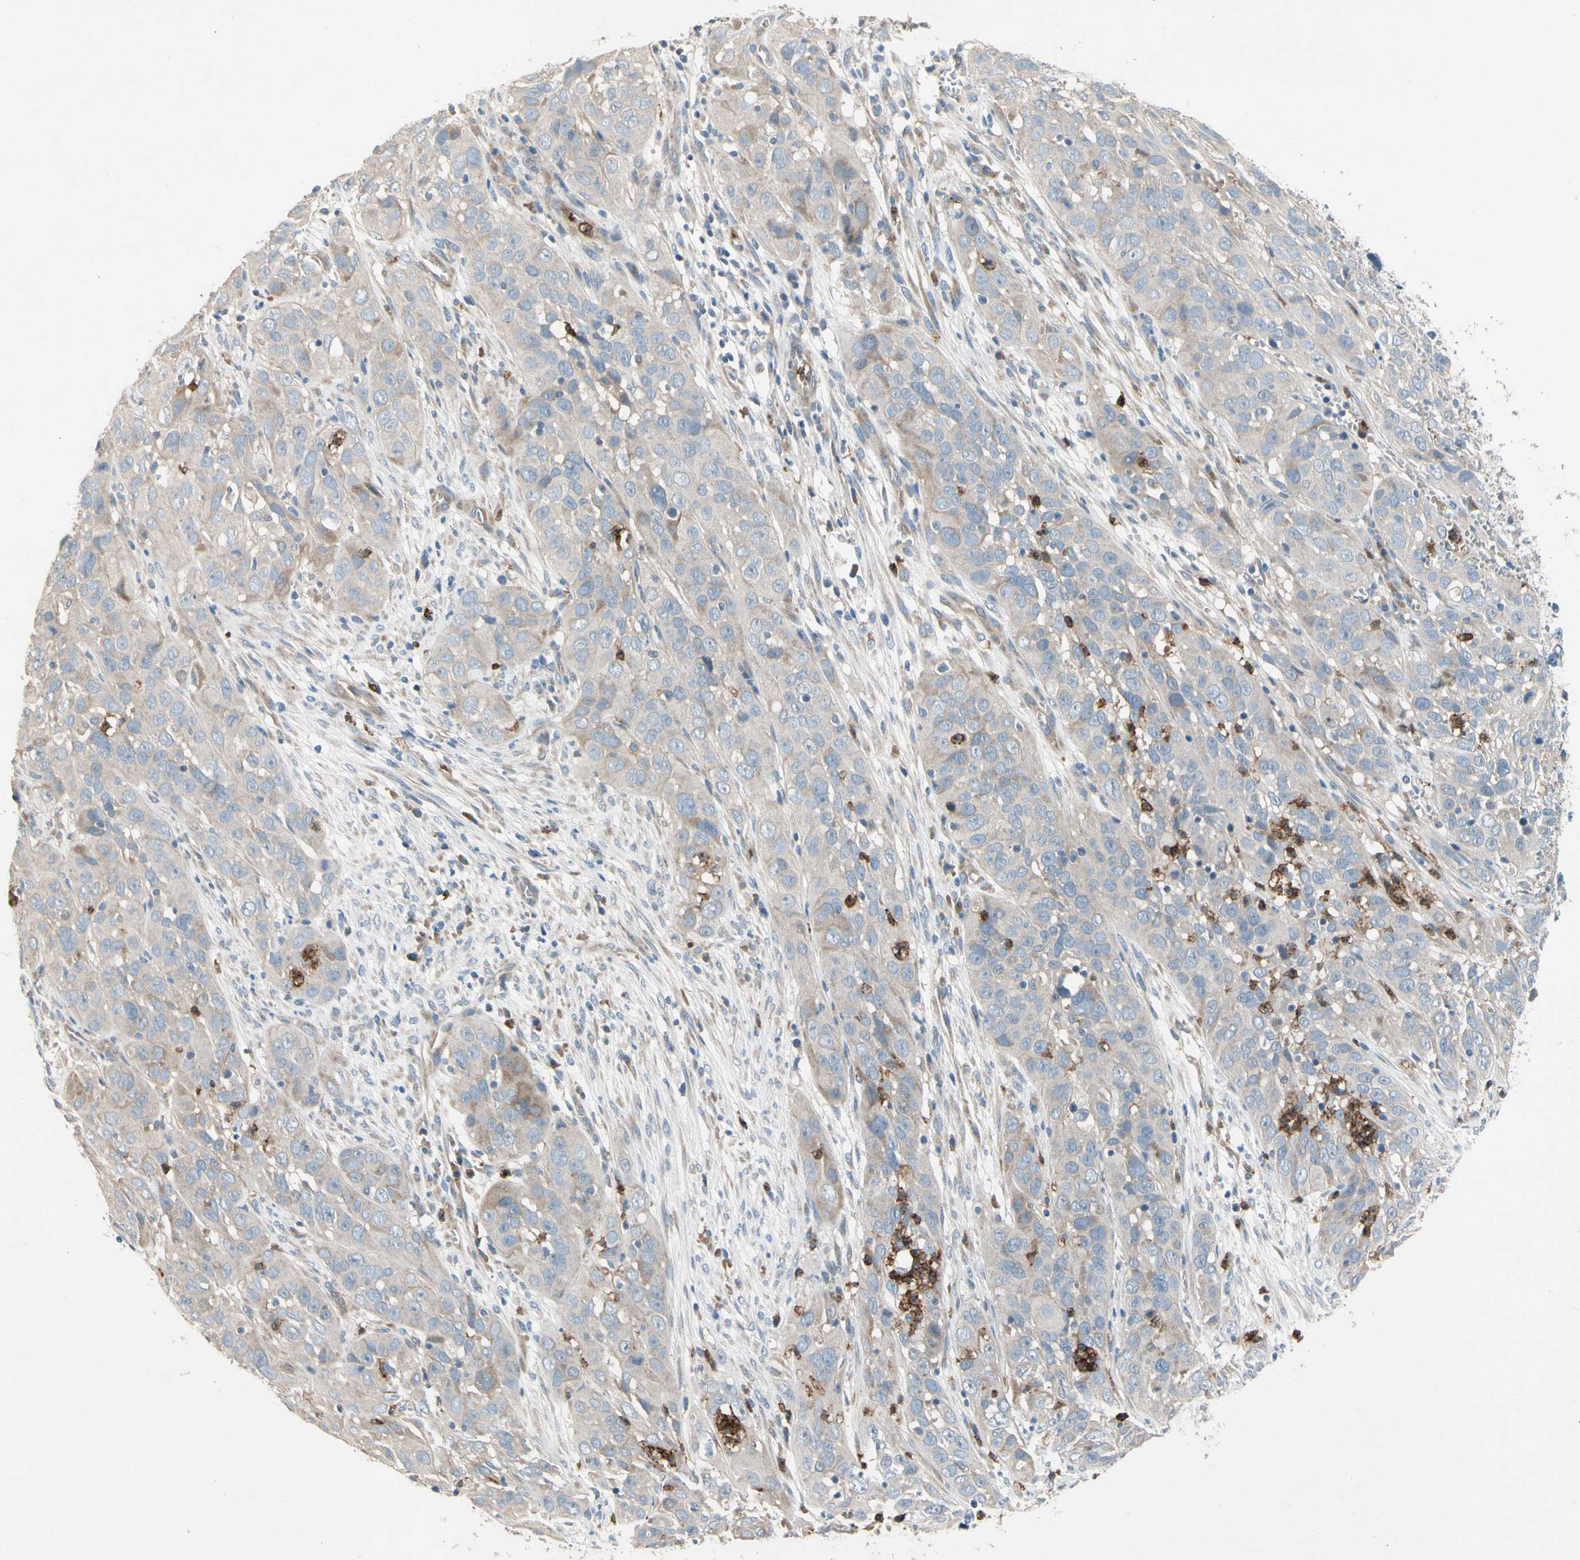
{"staining": {"intensity": "weak", "quantity": "25%-75%", "location": "cytoplasmic/membranous"}, "tissue": "cervical cancer", "cell_type": "Tumor cells", "image_type": "cancer", "snomed": [{"axis": "morphology", "description": "Squamous cell carcinoma, NOS"}, {"axis": "topography", "description": "Cervix"}], "caption": "Weak cytoplasmic/membranous expression for a protein is present in about 25%-75% of tumor cells of cervical cancer using immunohistochemistry.", "gene": "SIGLEC5", "patient": {"sex": "female", "age": 32}}